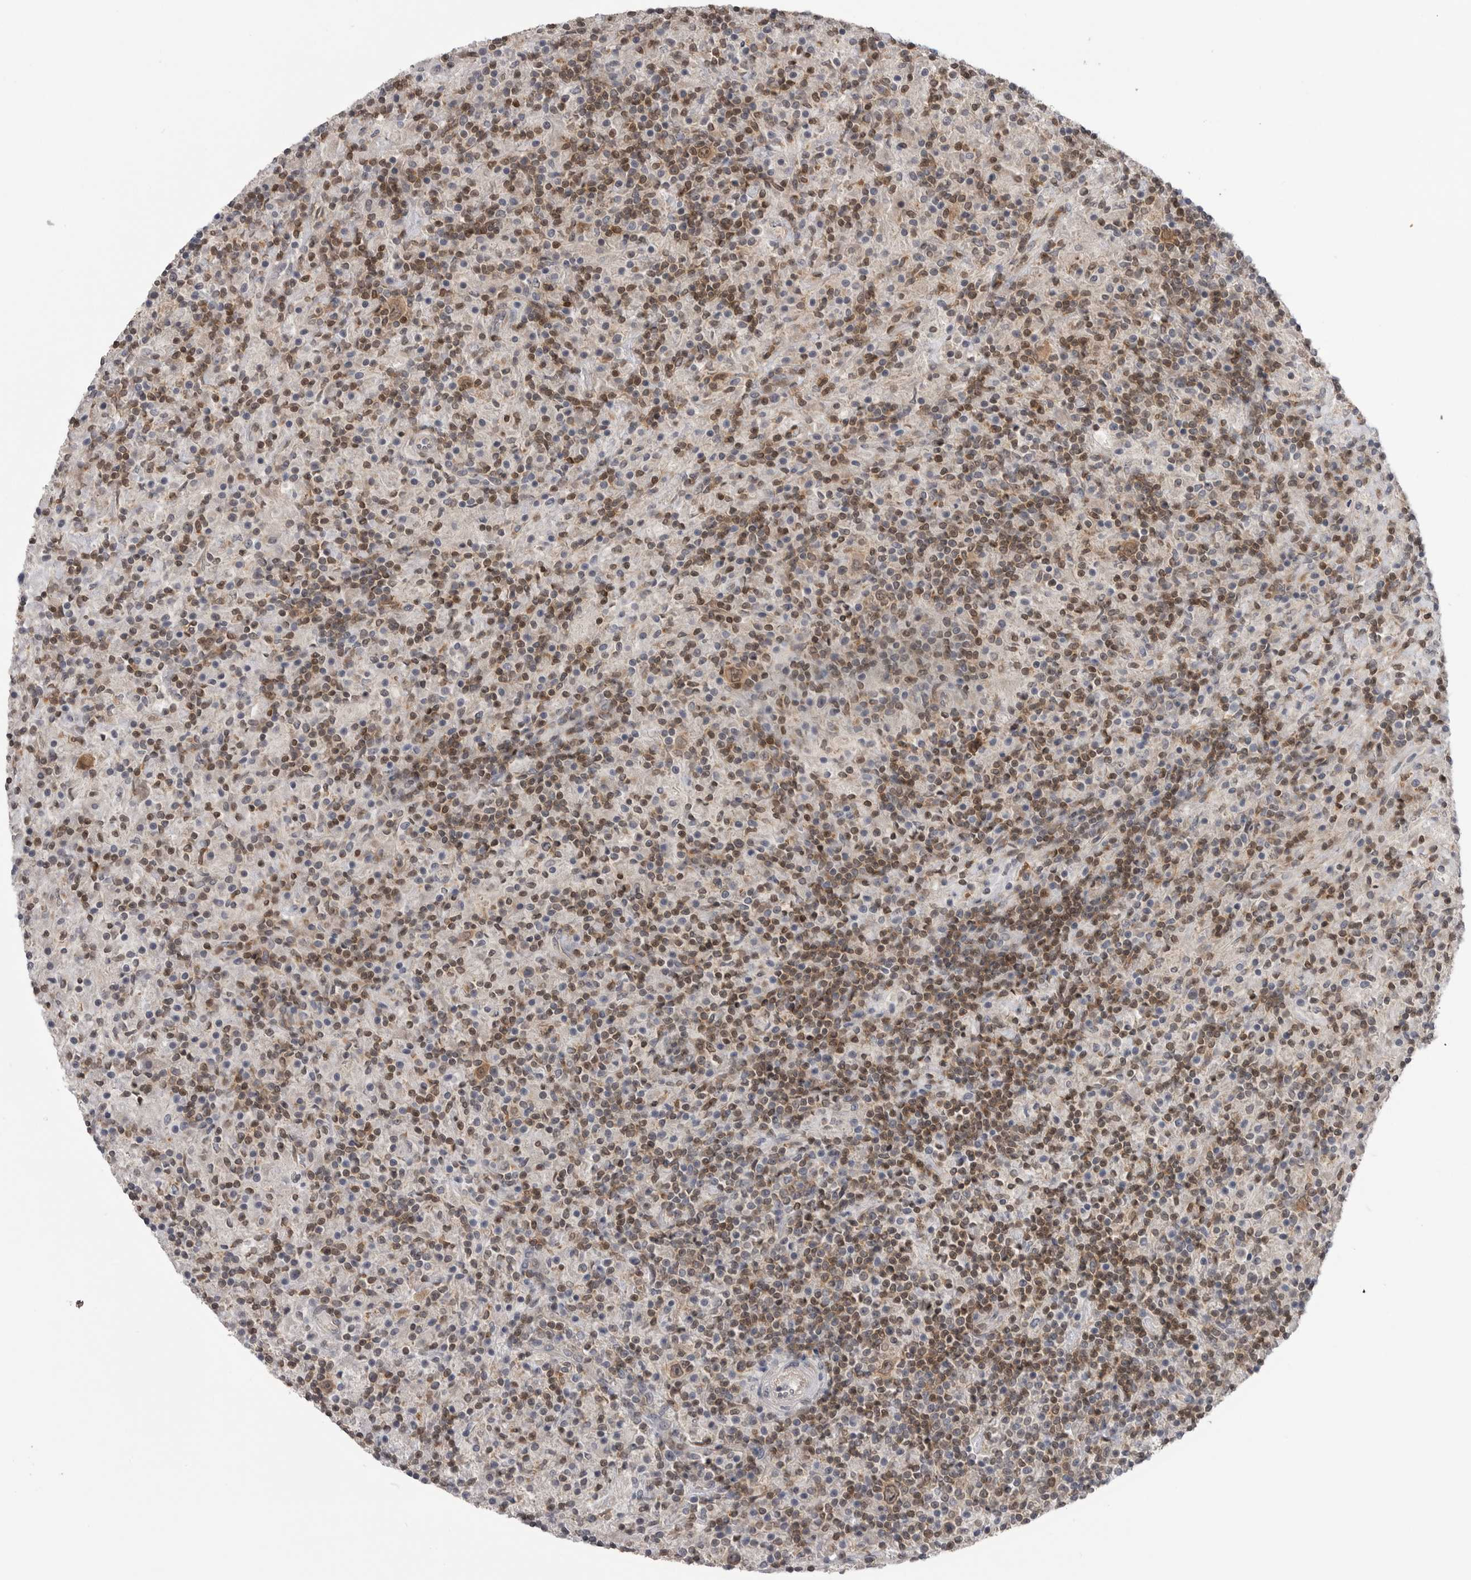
{"staining": {"intensity": "moderate", "quantity": ">75%", "location": "cytoplasmic/membranous,nuclear"}, "tissue": "lymphoma", "cell_type": "Tumor cells", "image_type": "cancer", "snomed": [{"axis": "morphology", "description": "Hodgkin's disease, NOS"}, {"axis": "topography", "description": "Lymph node"}], "caption": "Hodgkin's disease stained with a protein marker shows moderate staining in tumor cells.", "gene": "MAPK13", "patient": {"sex": "male", "age": 70}}